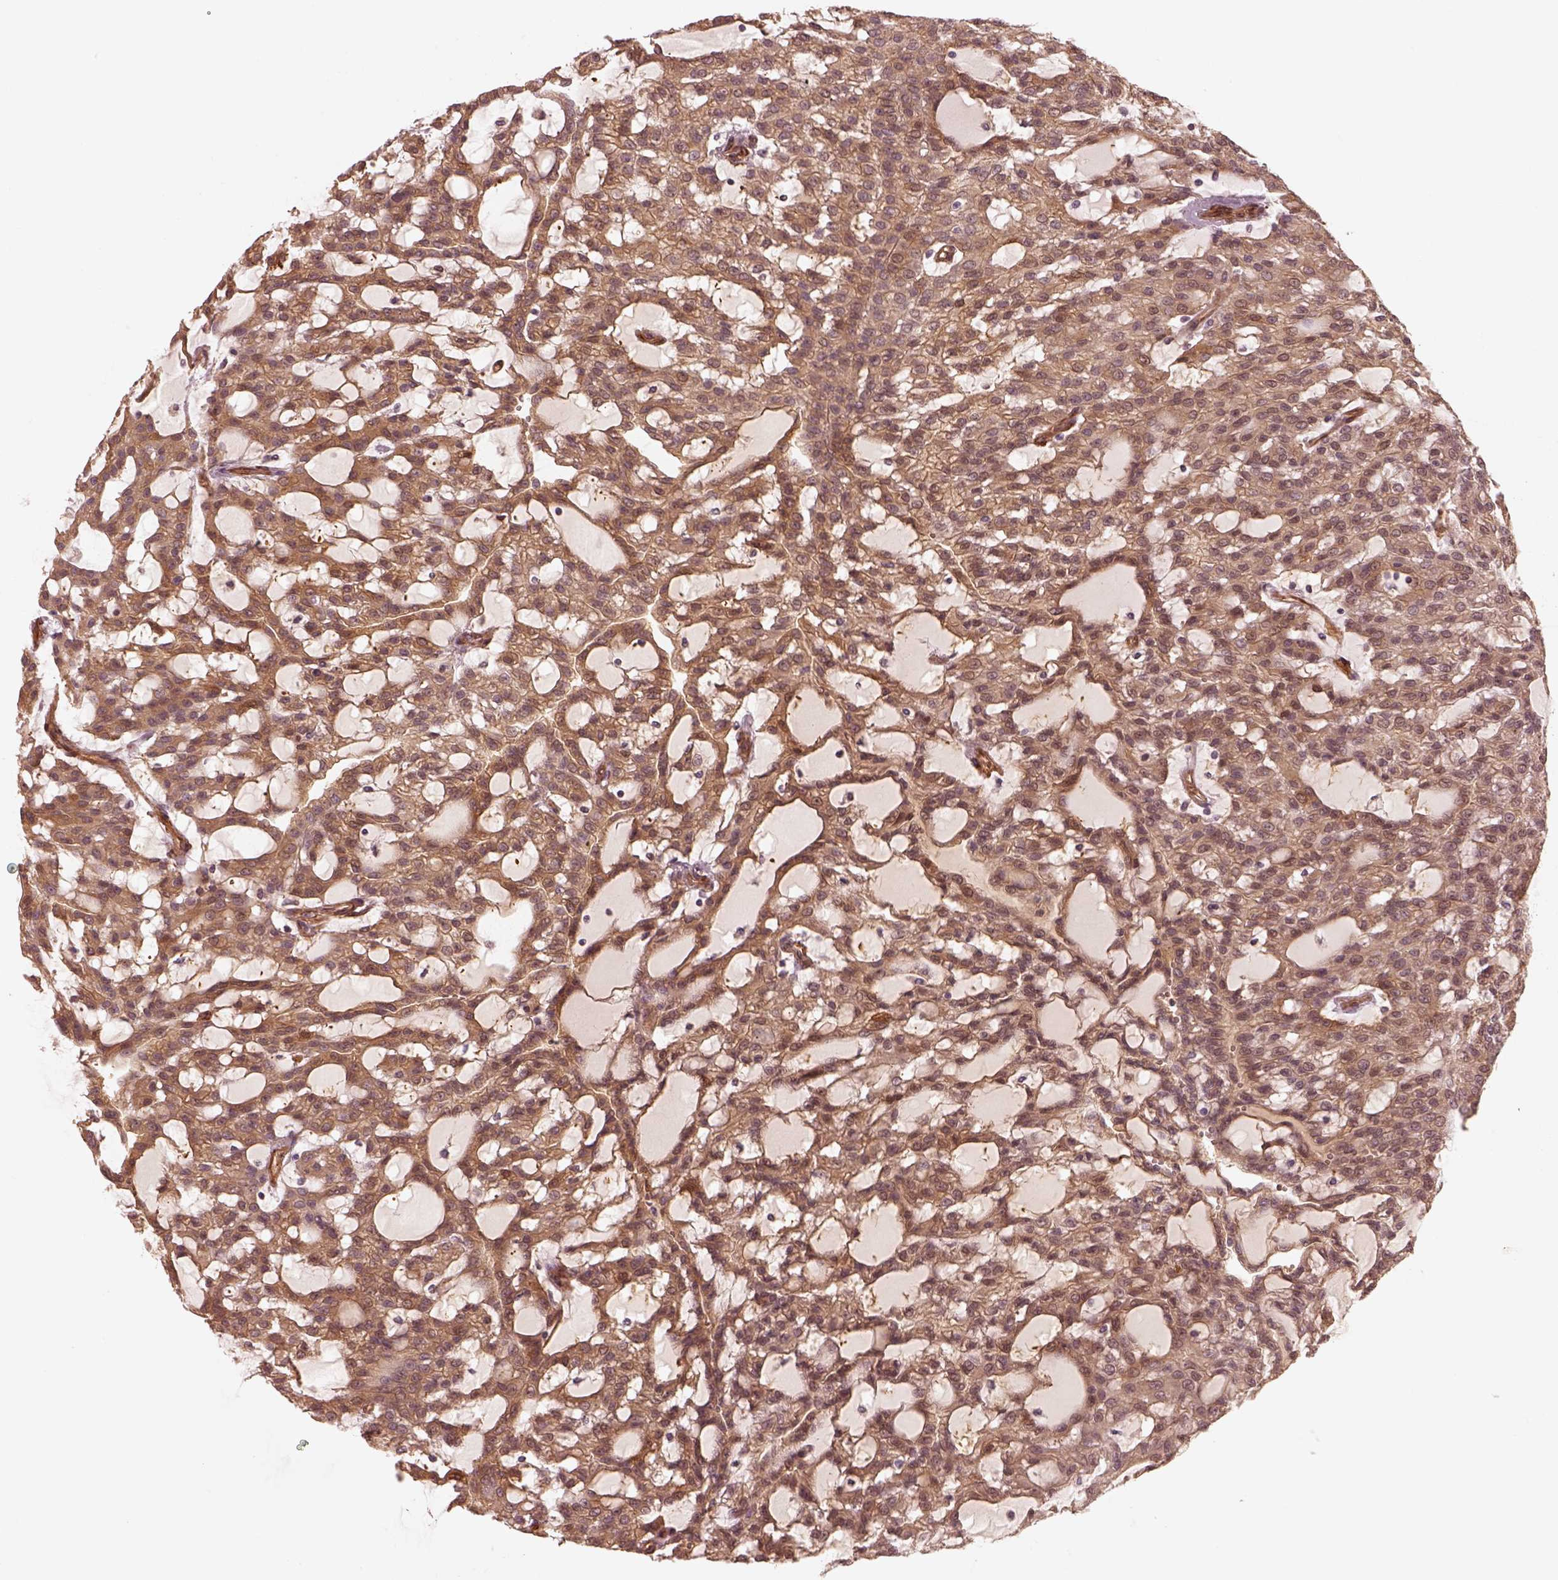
{"staining": {"intensity": "moderate", "quantity": ">75%", "location": "cytoplasmic/membranous"}, "tissue": "renal cancer", "cell_type": "Tumor cells", "image_type": "cancer", "snomed": [{"axis": "morphology", "description": "Adenocarcinoma, NOS"}, {"axis": "topography", "description": "Kidney"}], "caption": "A medium amount of moderate cytoplasmic/membranous staining is identified in about >75% of tumor cells in adenocarcinoma (renal) tissue.", "gene": "CRYM", "patient": {"sex": "male", "age": 63}}